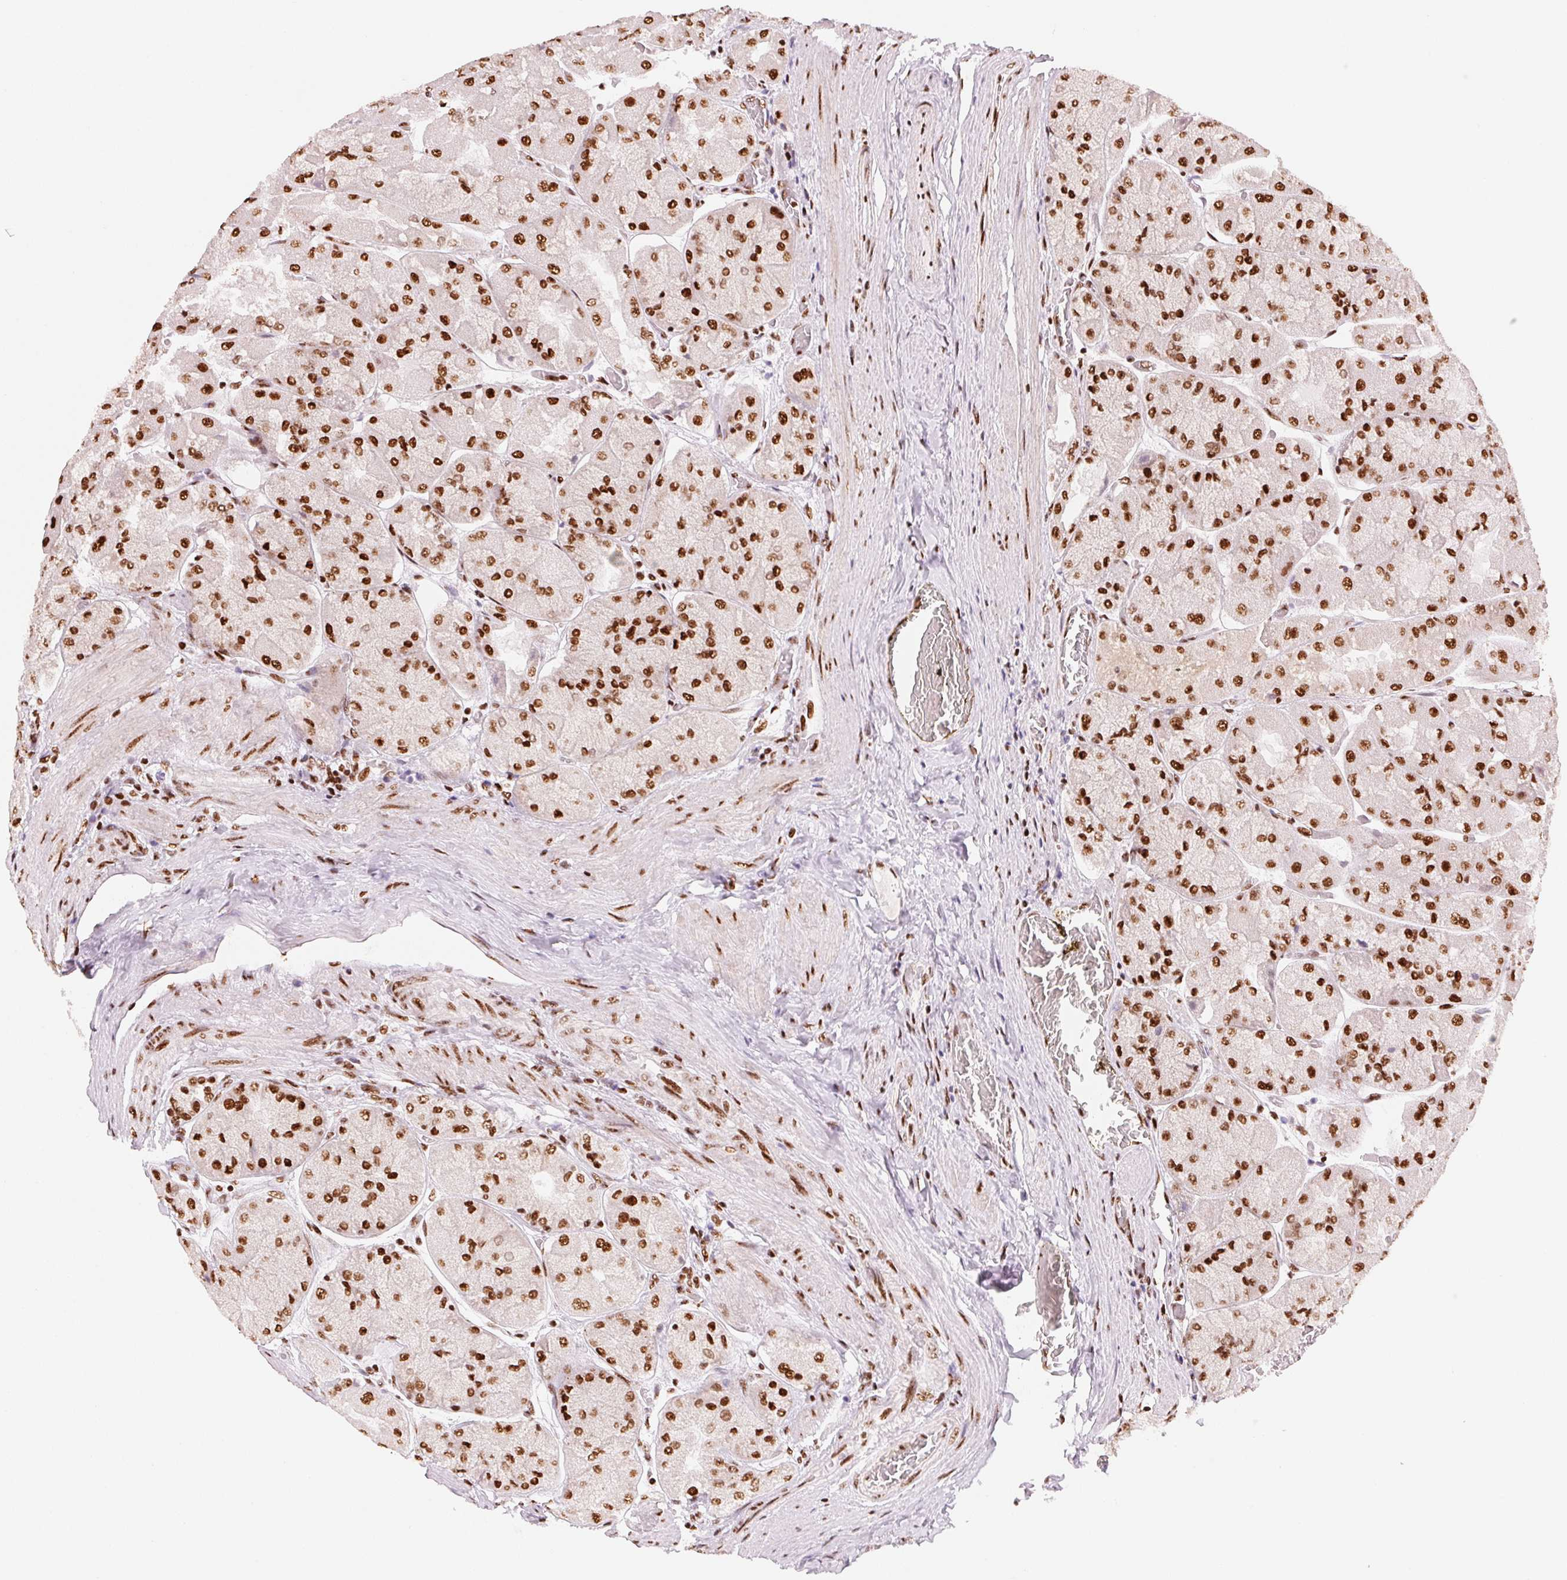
{"staining": {"intensity": "strong", "quantity": ">75%", "location": "nuclear"}, "tissue": "stomach", "cell_type": "Glandular cells", "image_type": "normal", "snomed": [{"axis": "morphology", "description": "Normal tissue, NOS"}, {"axis": "topography", "description": "Stomach"}], "caption": "Strong nuclear positivity is appreciated in approximately >75% of glandular cells in benign stomach. Nuclei are stained in blue.", "gene": "NXF1", "patient": {"sex": "female", "age": 61}}